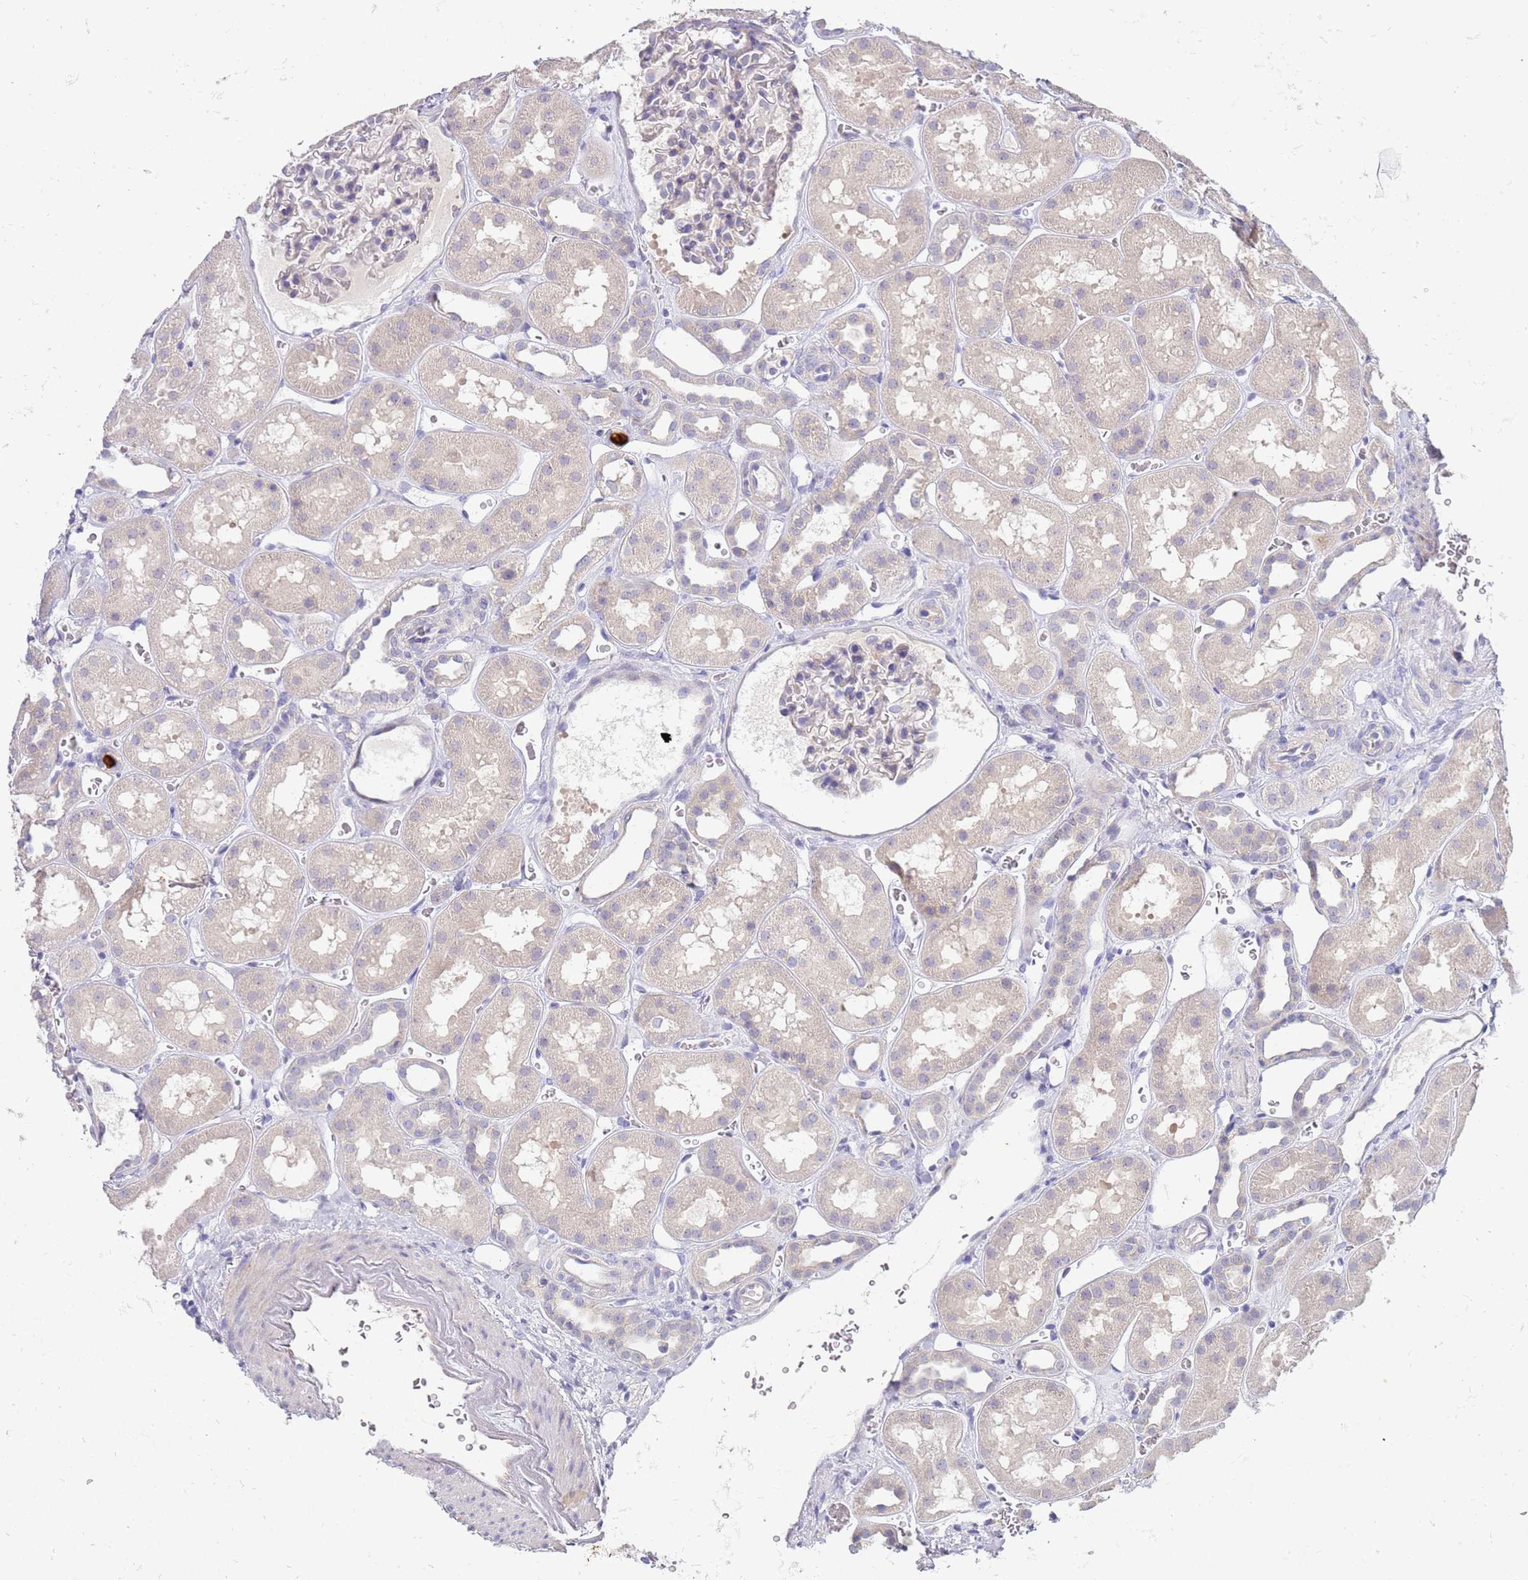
{"staining": {"intensity": "negative", "quantity": "none", "location": "none"}, "tissue": "kidney", "cell_type": "Cells in glomeruli", "image_type": "normal", "snomed": [{"axis": "morphology", "description": "Normal tissue, NOS"}, {"axis": "topography", "description": "Kidney"}], "caption": "Cells in glomeruli show no significant expression in benign kidney.", "gene": "NMUR2", "patient": {"sex": "female", "age": 41}}